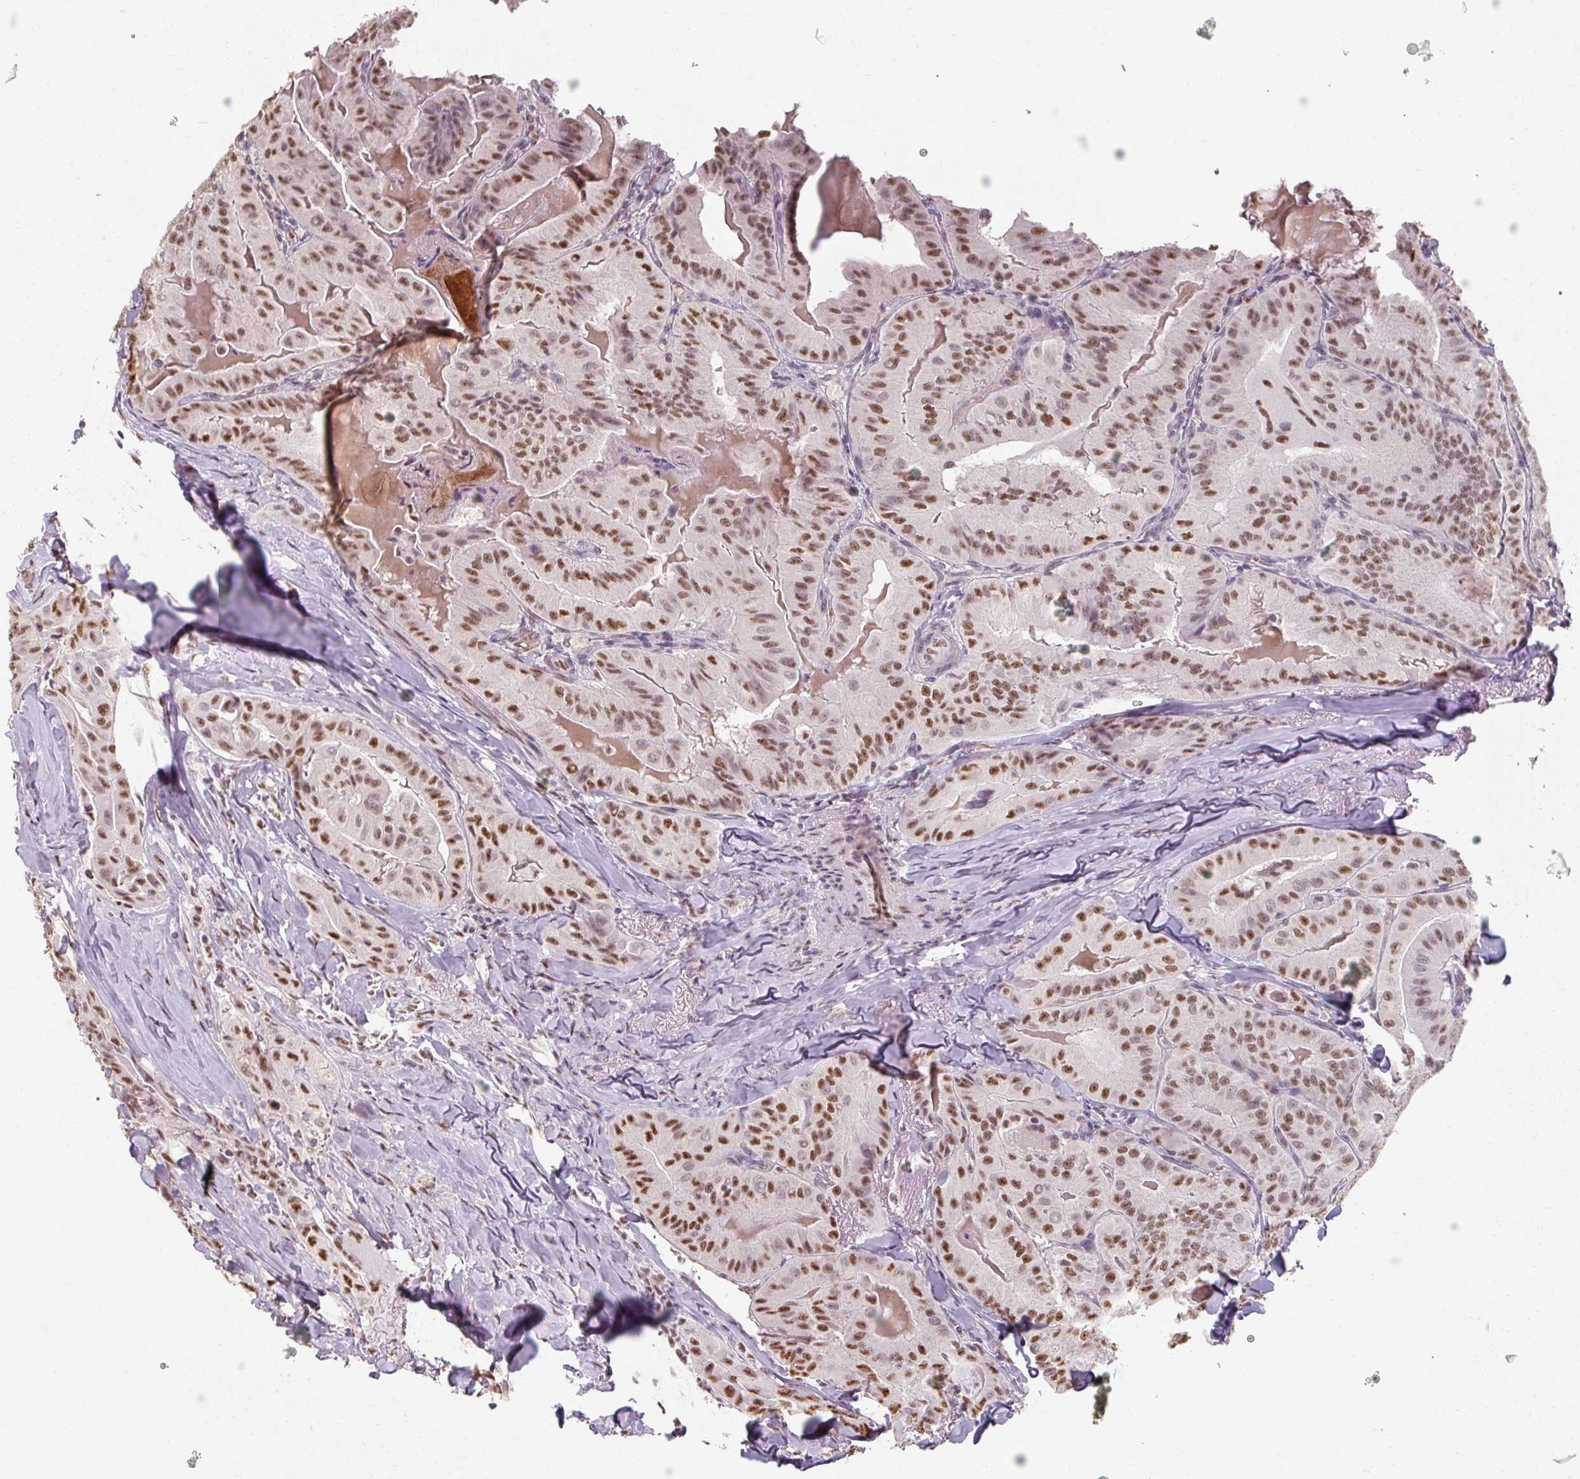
{"staining": {"intensity": "moderate", "quantity": ">75%", "location": "nuclear"}, "tissue": "thyroid cancer", "cell_type": "Tumor cells", "image_type": "cancer", "snomed": [{"axis": "morphology", "description": "Papillary adenocarcinoma, NOS"}, {"axis": "topography", "description": "Thyroid gland"}], "caption": "DAB (3,3'-diaminobenzidine) immunohistochemical staining of human thyroid cancer reveals moderate nuclear protein positivity in approximately >75% of tumor cells. The protein of interest is shown in brown color, while the nuclei are stained blue.", "gene": "ZFTRAF1", "patient": {"sex": "female", "age": 68}}